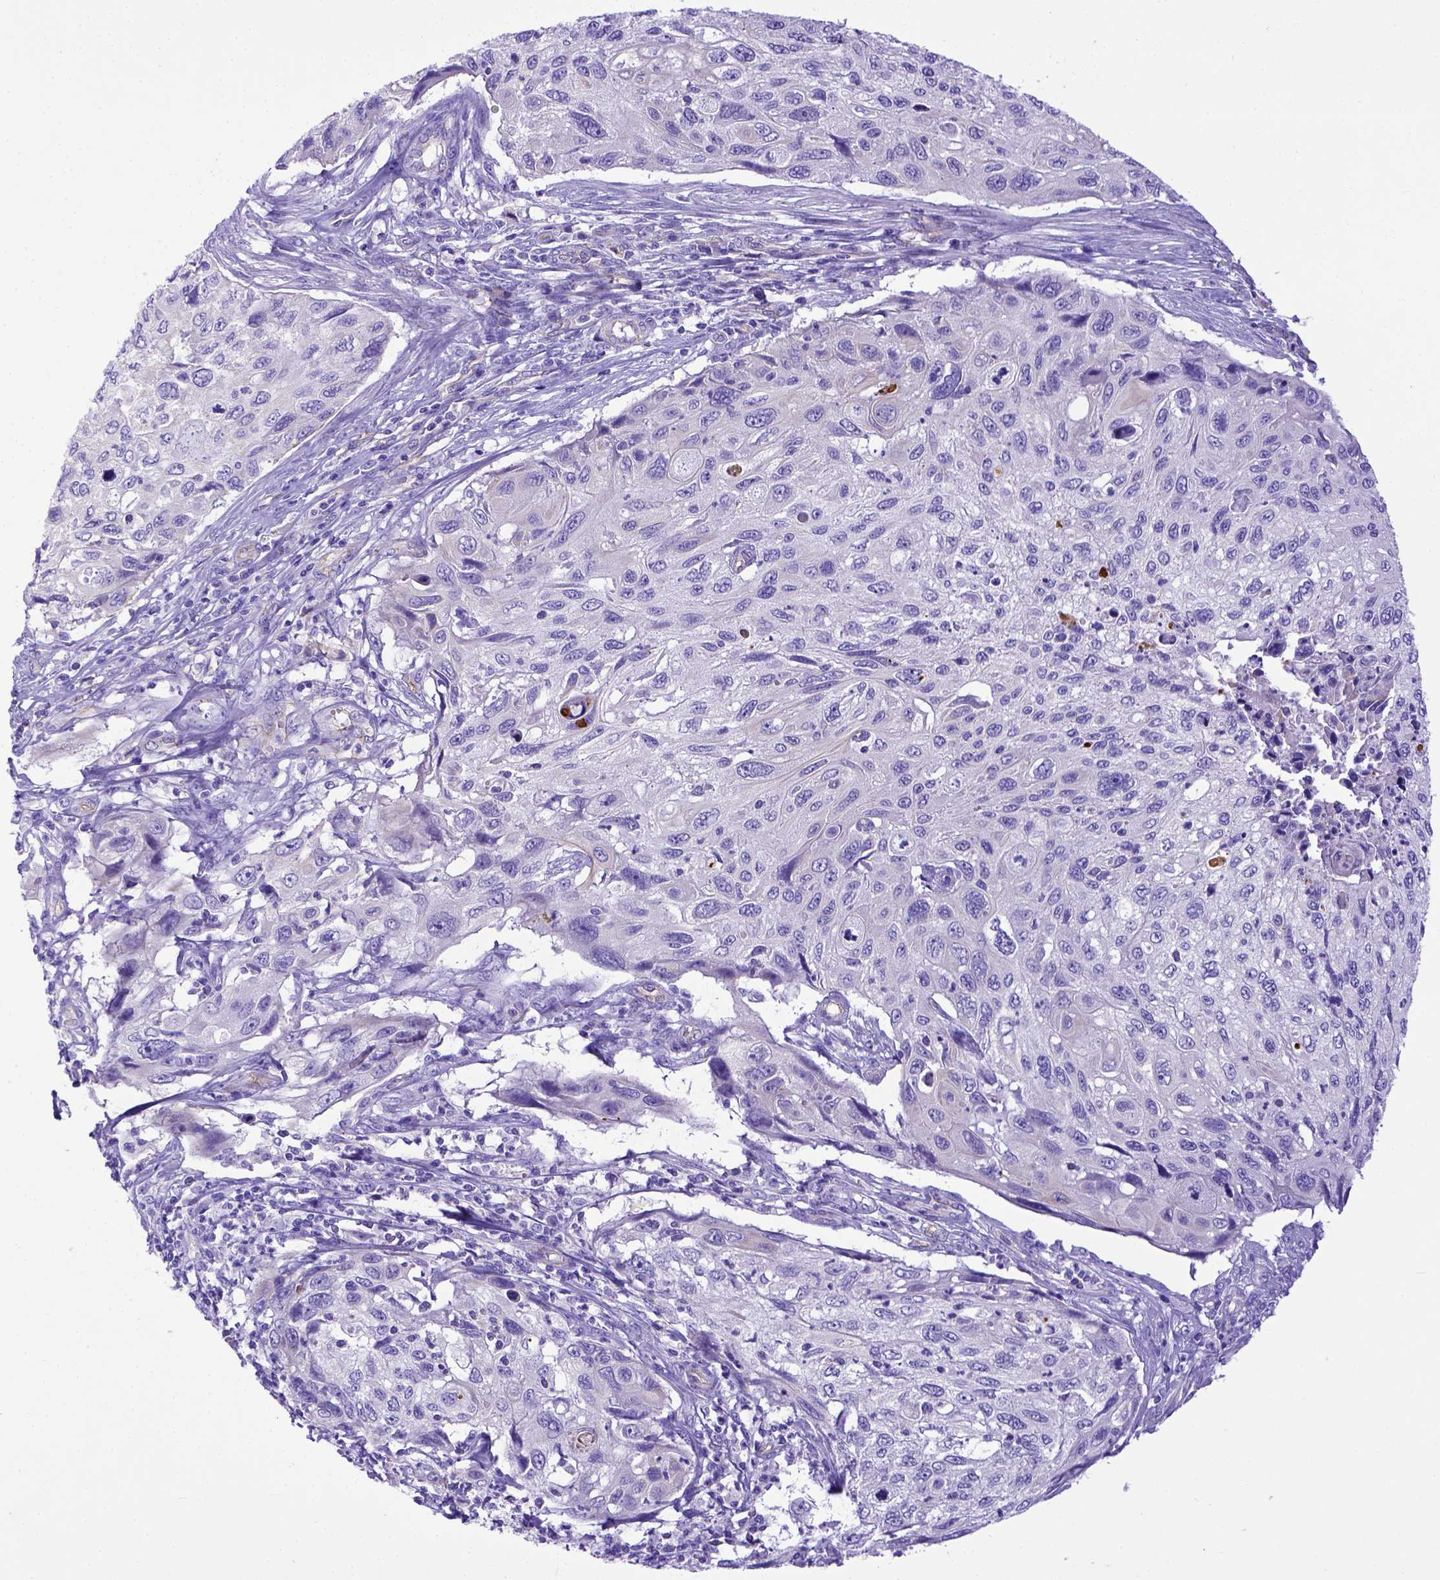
{"staining": {"intensity": "negative", "quantity": "none", "location": "none"}, "tissue": "cervical cancer", "cell_type": "Tumor cells", "image_type": "cancer", "snomed": [{"axis": "morphology", "description": "Squamous cell carcinoma, NOS"}, {"axis": "topography", "description": "Cervix"}], "caption": "The micrograph demonstrates no significant staining in tumor cells of squamous cell carcinoma (cervical).", "gene": "LRRC18", "patient": {"sex": "female", "age": 70}}